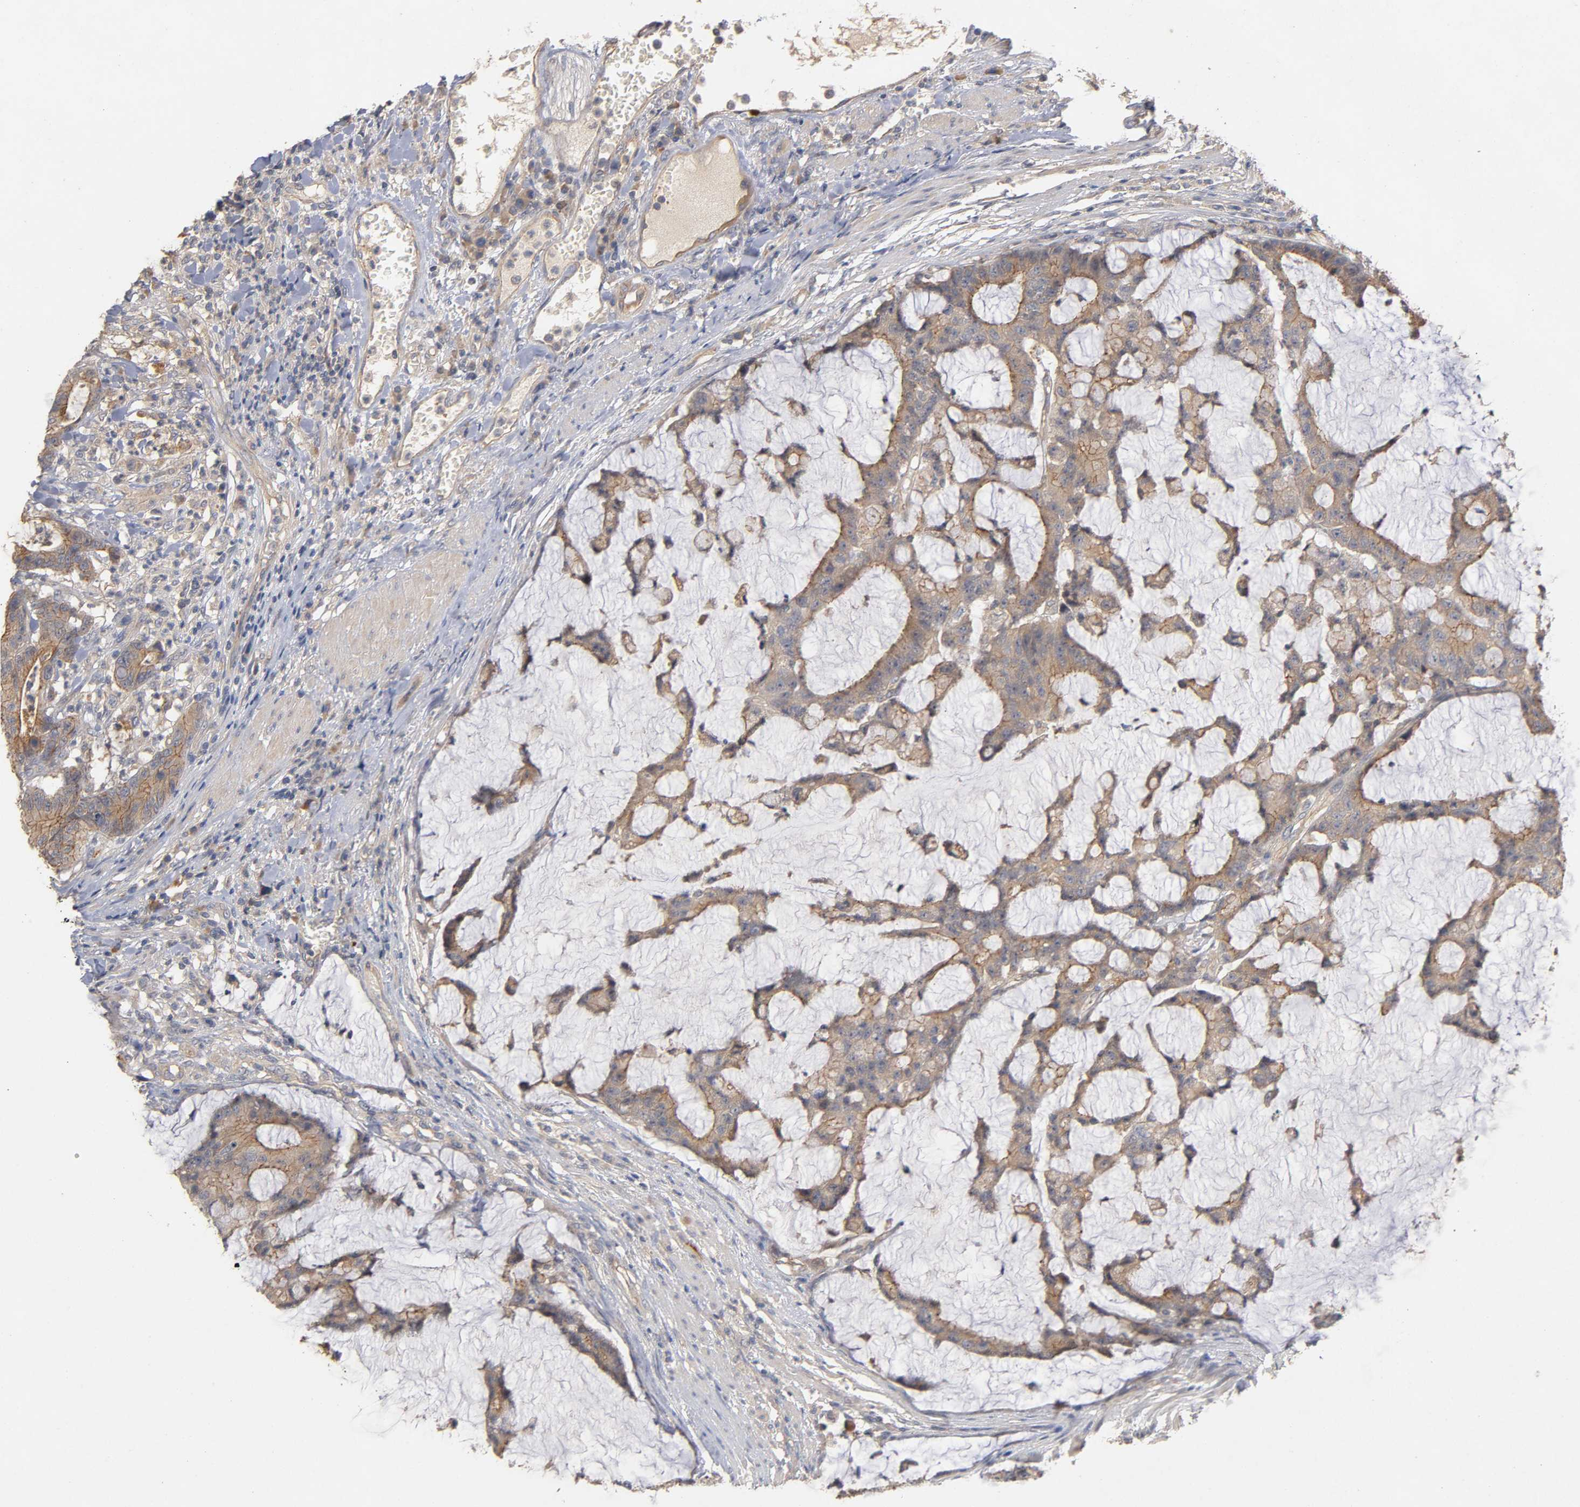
{"staining": {"intensity": "moderate", "quantity": ">75%", "location": "cytoplasmic/membranous"}, "tissue": "colorectal cancer", "cell_type": "Tumor cells", "image_type": "cancer", "snomed": [{"axis": "morphology", "description": "Adenocarcinoma, NOS"}, {"axis": "topography", "description": "Colon"}], "caption": "High-magnification brightfield microscopy of colorectal cancer stained with DAB (3,3'-diaminobenzidine) (brown) and counterstained with hematoxylin (blue). tumor cells exhibit moderate cytoplasmic/membranous positivity is identified in approximately>75% of cells. Nuclei are stained in blue.", "gene": "PDZD11", "patient": {"sex": "female", "age": 84}}